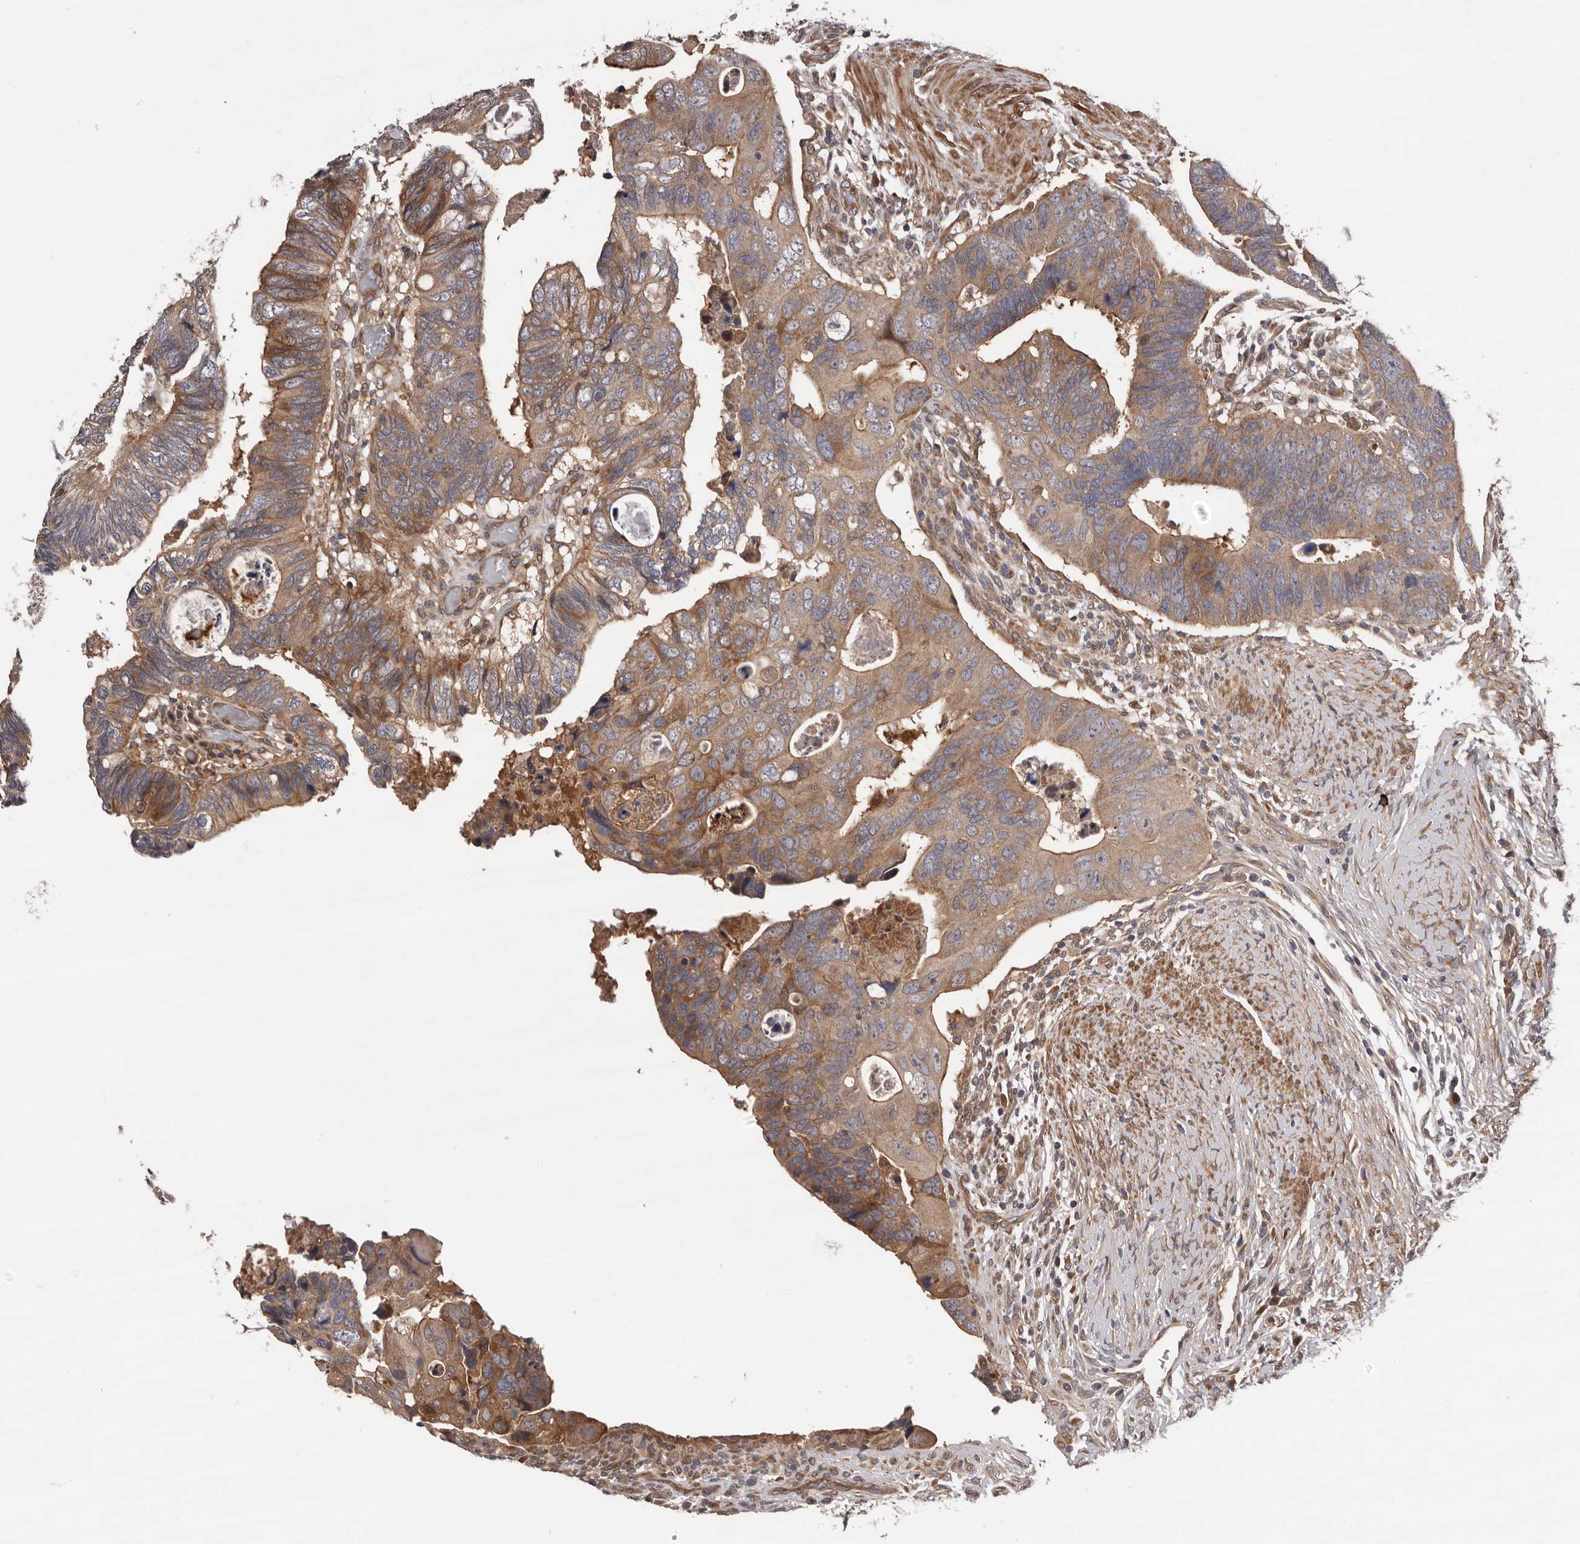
{"staining": {"intensity": "moderate", "quantity": ">75%", "location": "cytoplasmic/membranous"}, "tissue": "colorectal cancer", "cell_type": "Tumor cells", "image_type": "cancer", "snomed": [{"axis": "morphology", "description": "Adenocarcinoma, NOS"}, {"axis": "topography", "description": "Rectum"}], "caption": "A medium amount of moderate cytoplasmic/membranous staining is appreciated in approximately >75% of tumor cells in adenocarcinoma (colorectal) tissue. (Brightfield microscopy of DAB IHC at high magnification).", "gene": "PRKD1", "patient": {"sex": "male", "age": 53}}